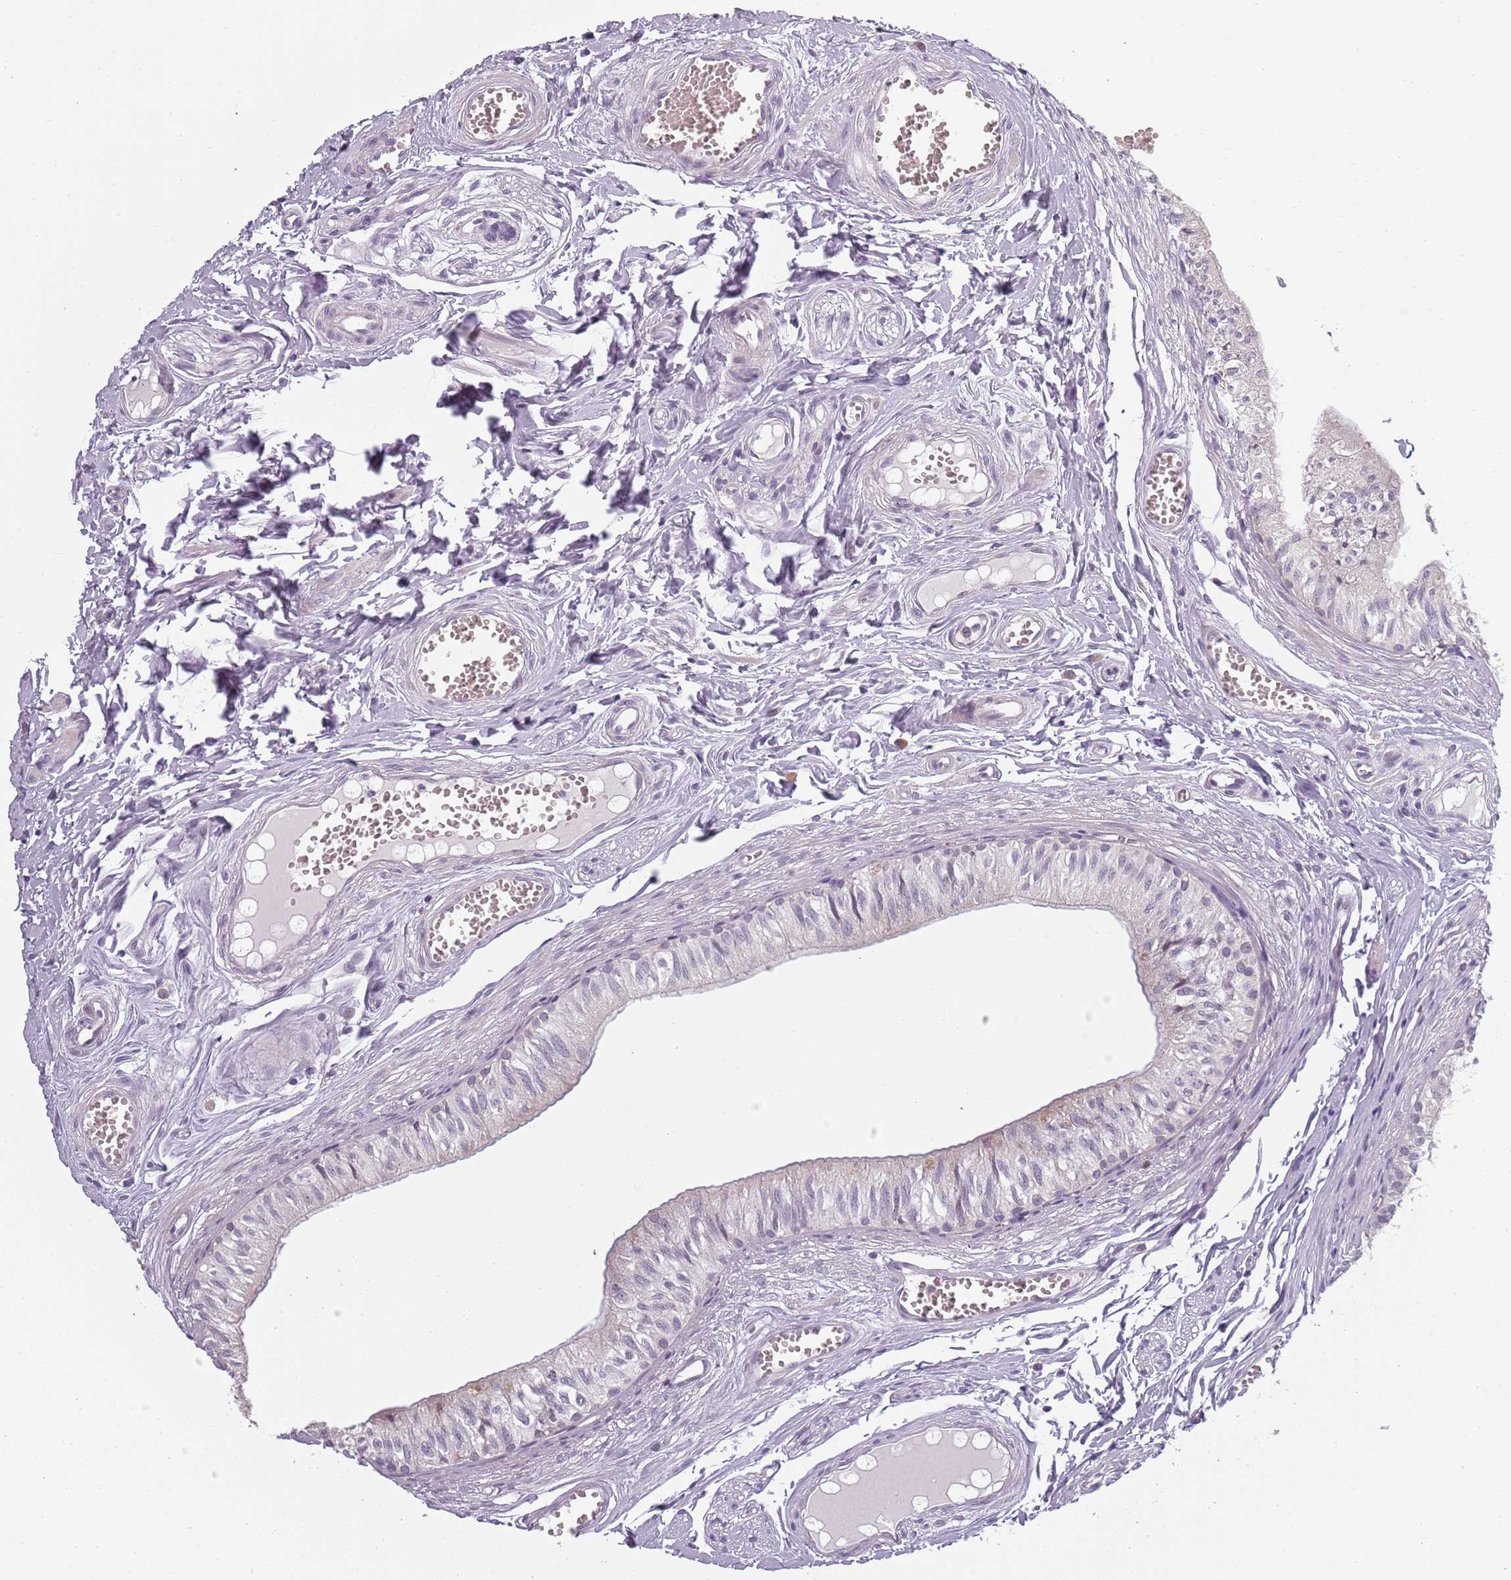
{"staining": {"intensity": "weak", "quantity": "<25%", "location": "cytoplasmic/membranous"}, "tissue": "epididymis", "cell_type": "Glandular cells", "image_type": "normal", "snomed": [{"axis": "morphology", "description": "Normal tissue, NOS"}, {"axis": "topography", "description": "Epididymis"}], "caption": "This is an immunohistochemistry (IHC) photomicrograph of unremarkable human epididymis. There is no positivity in glandular cells.", "gene": "CC2D2B", "patient": {"sex": "male", "age": 37}}